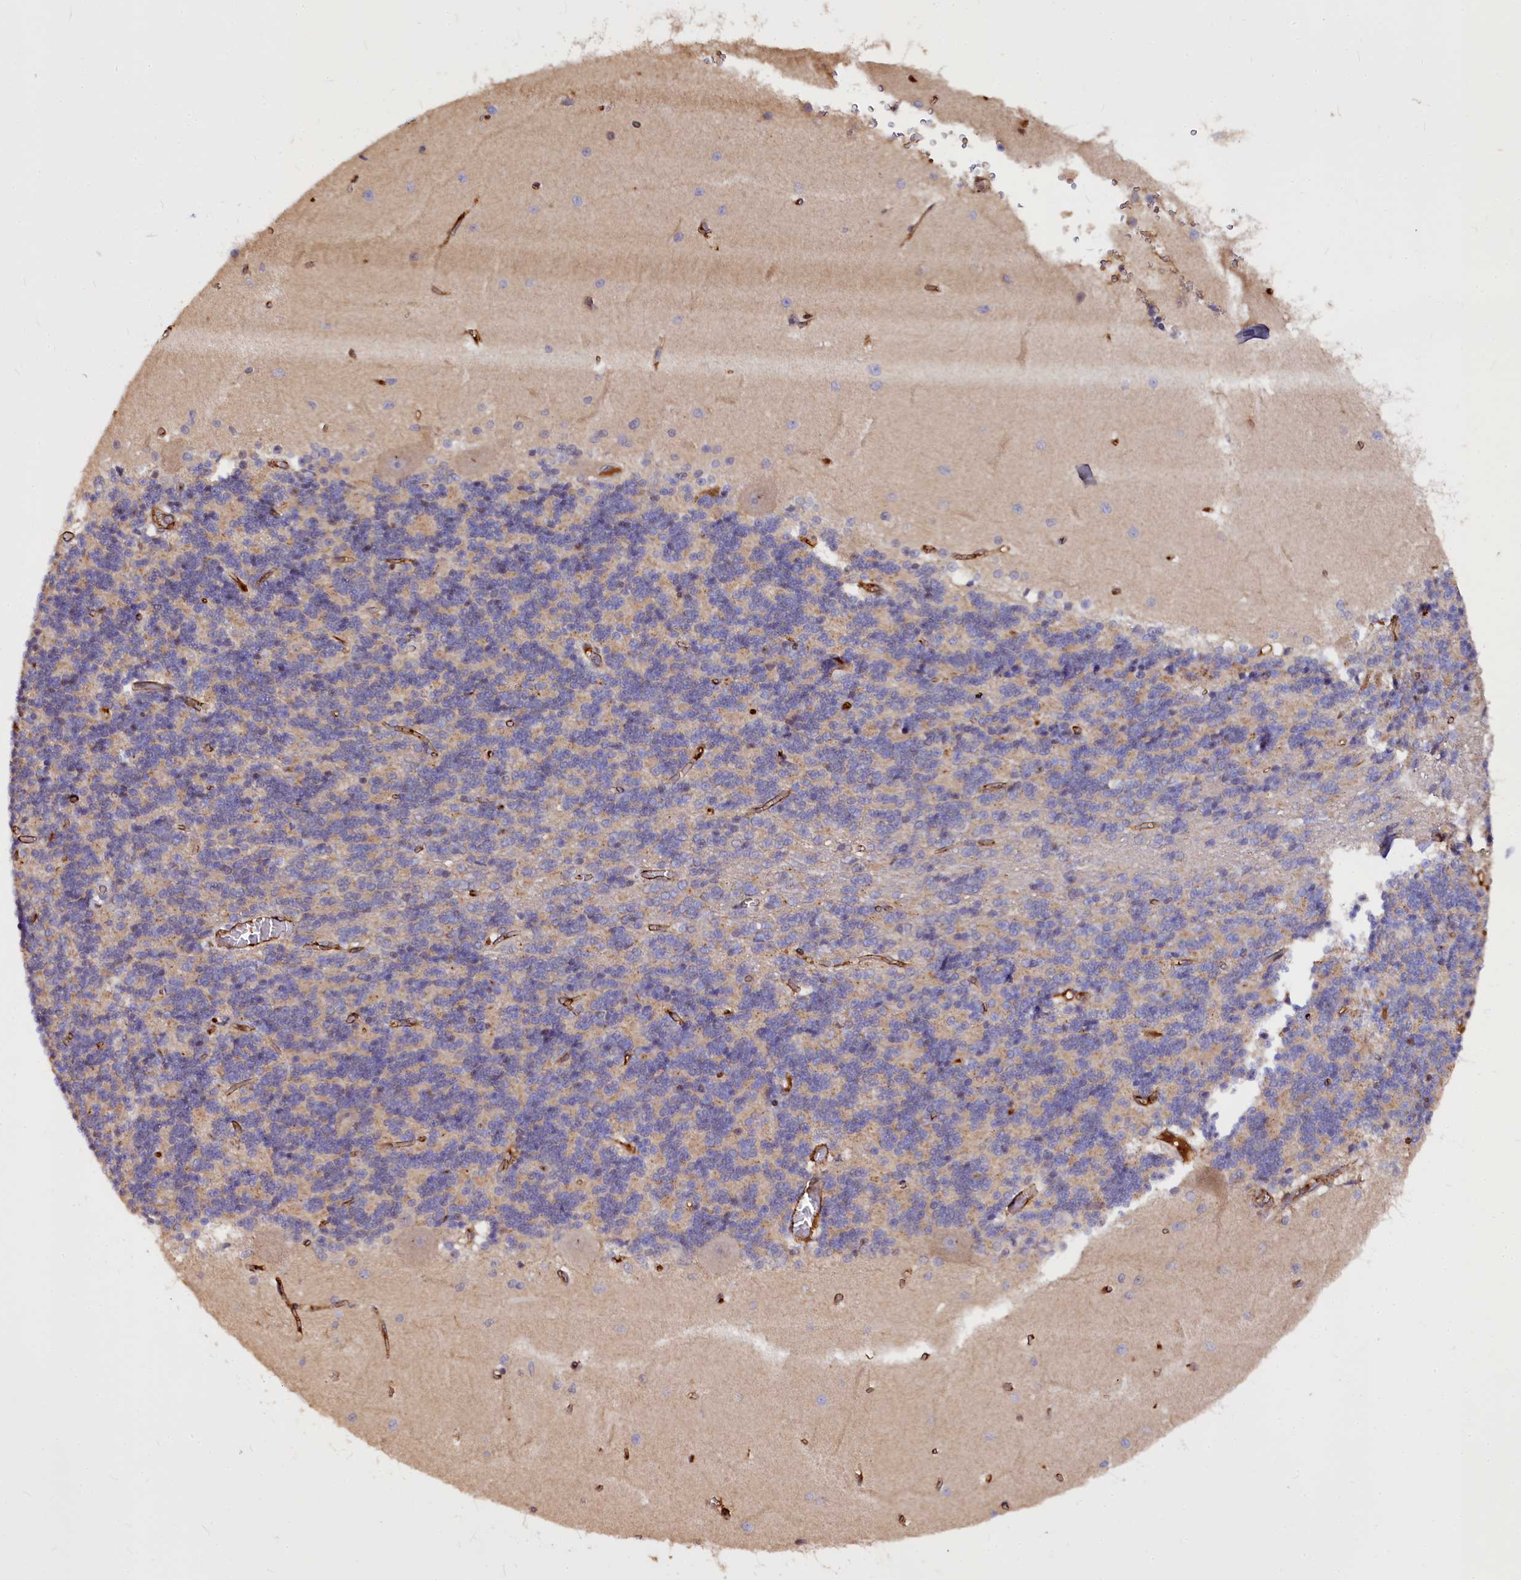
{"staining": {"intensity": "weak", "quantity": "<25%", "location": "cytoplasmic/membranous"}, "tissue": "cerebellum", "cell_type": "Cells in granular layer", "image_type": "normal", "snomed": [{"axis": "morphology", "description": "Normal tissue, NOS"}, {"axis": "topography", "description": "Cerebellum"}], "caption": "The image displays no significant expression in cells in granular layer of cerebellum. (IHC, brightfield microscopy, high magnification).", "gene": "ATG101", "patient": {"sex": "male", "age": 37}}